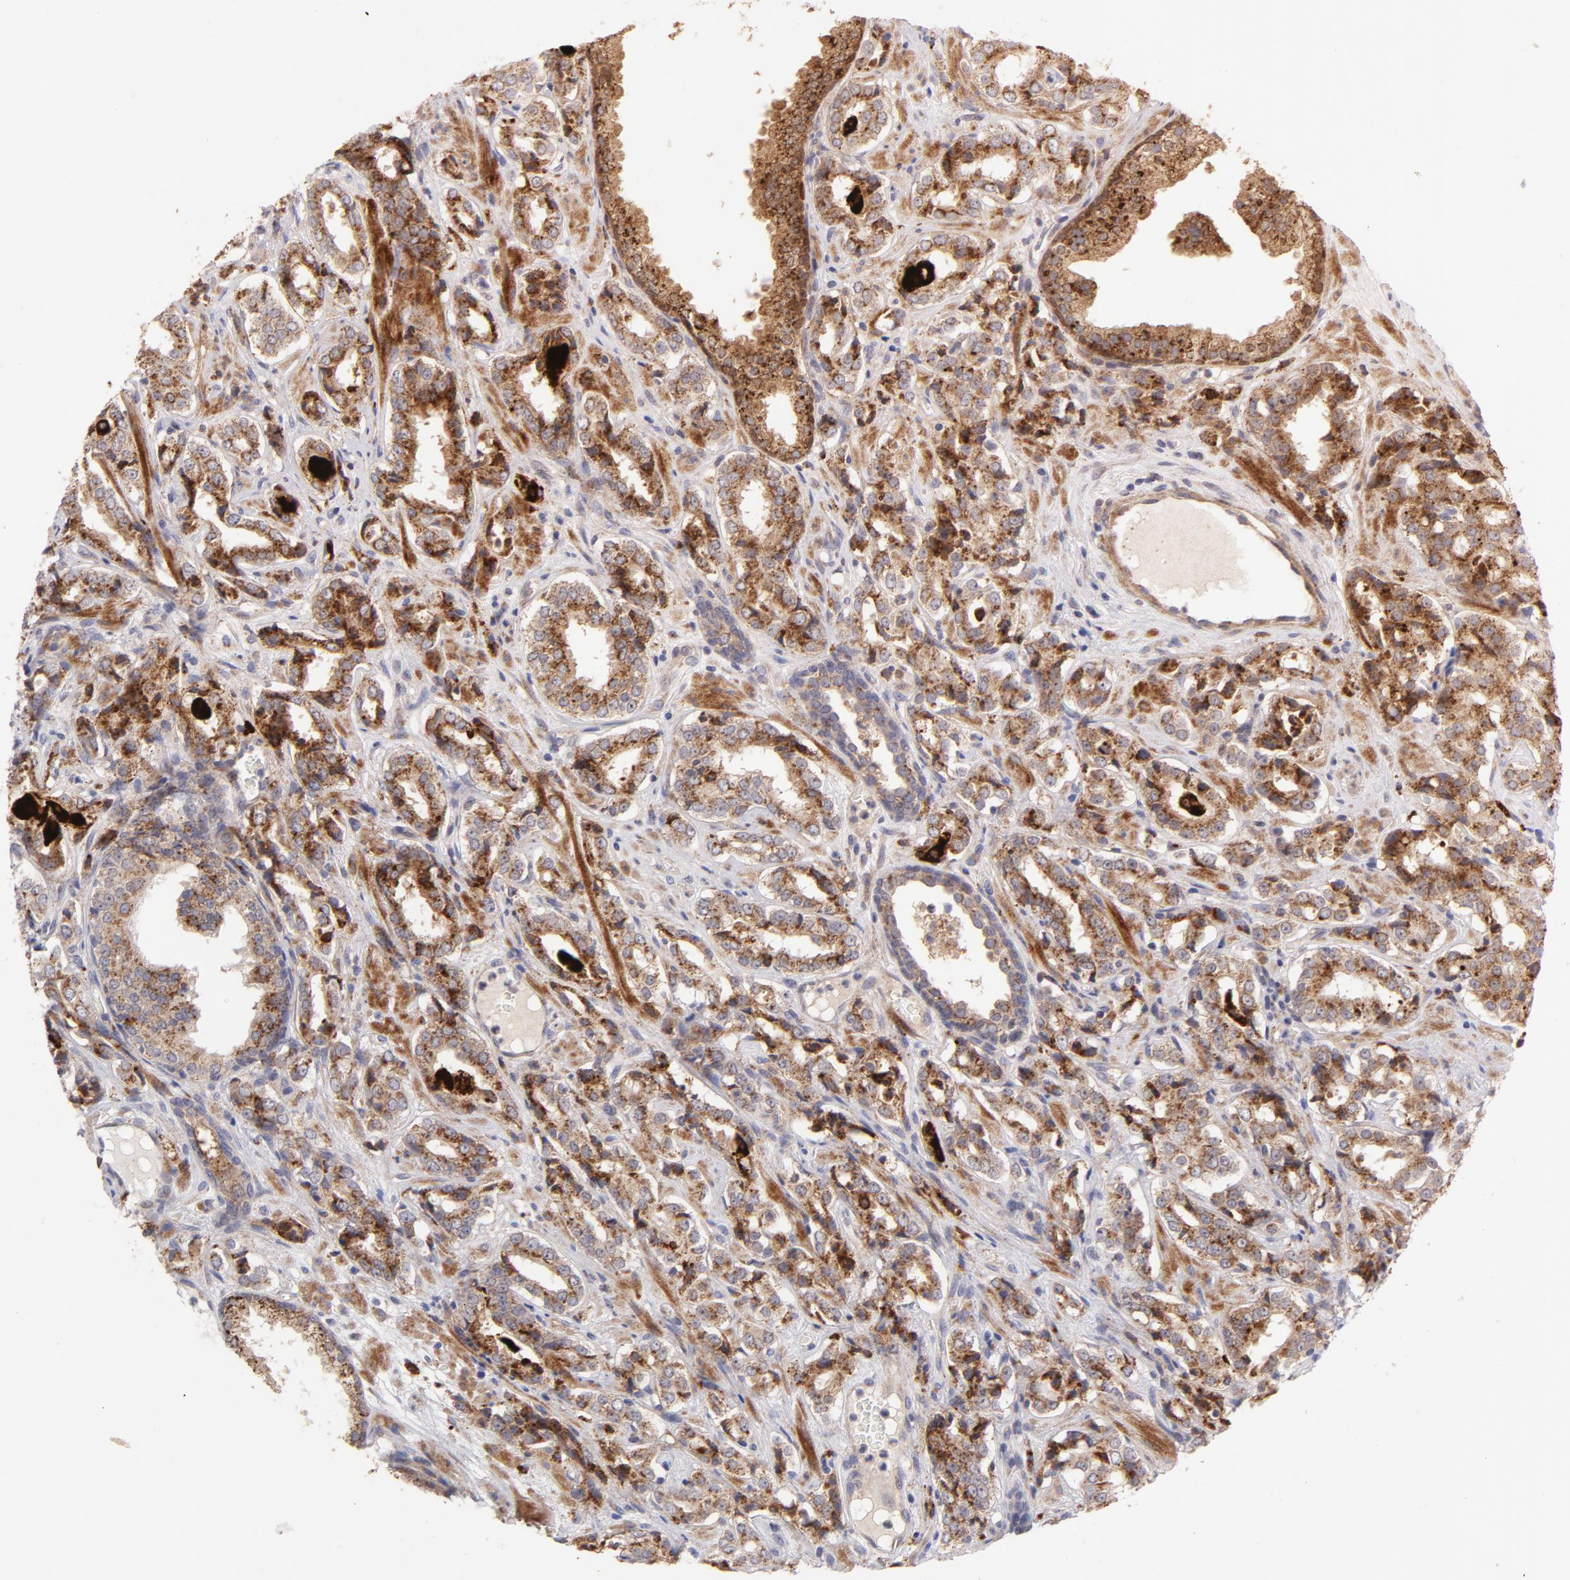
{"staining": {"intensity": "strong", "quantity": ">75%", "location": "cytoplasmic/membranous"}, "tissue": "prostate cancer", "cell_type": "Tumor cells", "image_type": "cancer", "snomed": [{"axis": "morphology", "description": "Adenocarcinoma, Medium grade"}, {"axis": "topography", "description": "Prostate"}], "caption": "A micrograph of prostate medium-grade adenocarcinoma stained for a protein demonstrates strong cytoplasmic/membranous brown staining in tumor cells.", "gene": "RAPGEF3", "patient": {"sex": "male", "age": 60}}